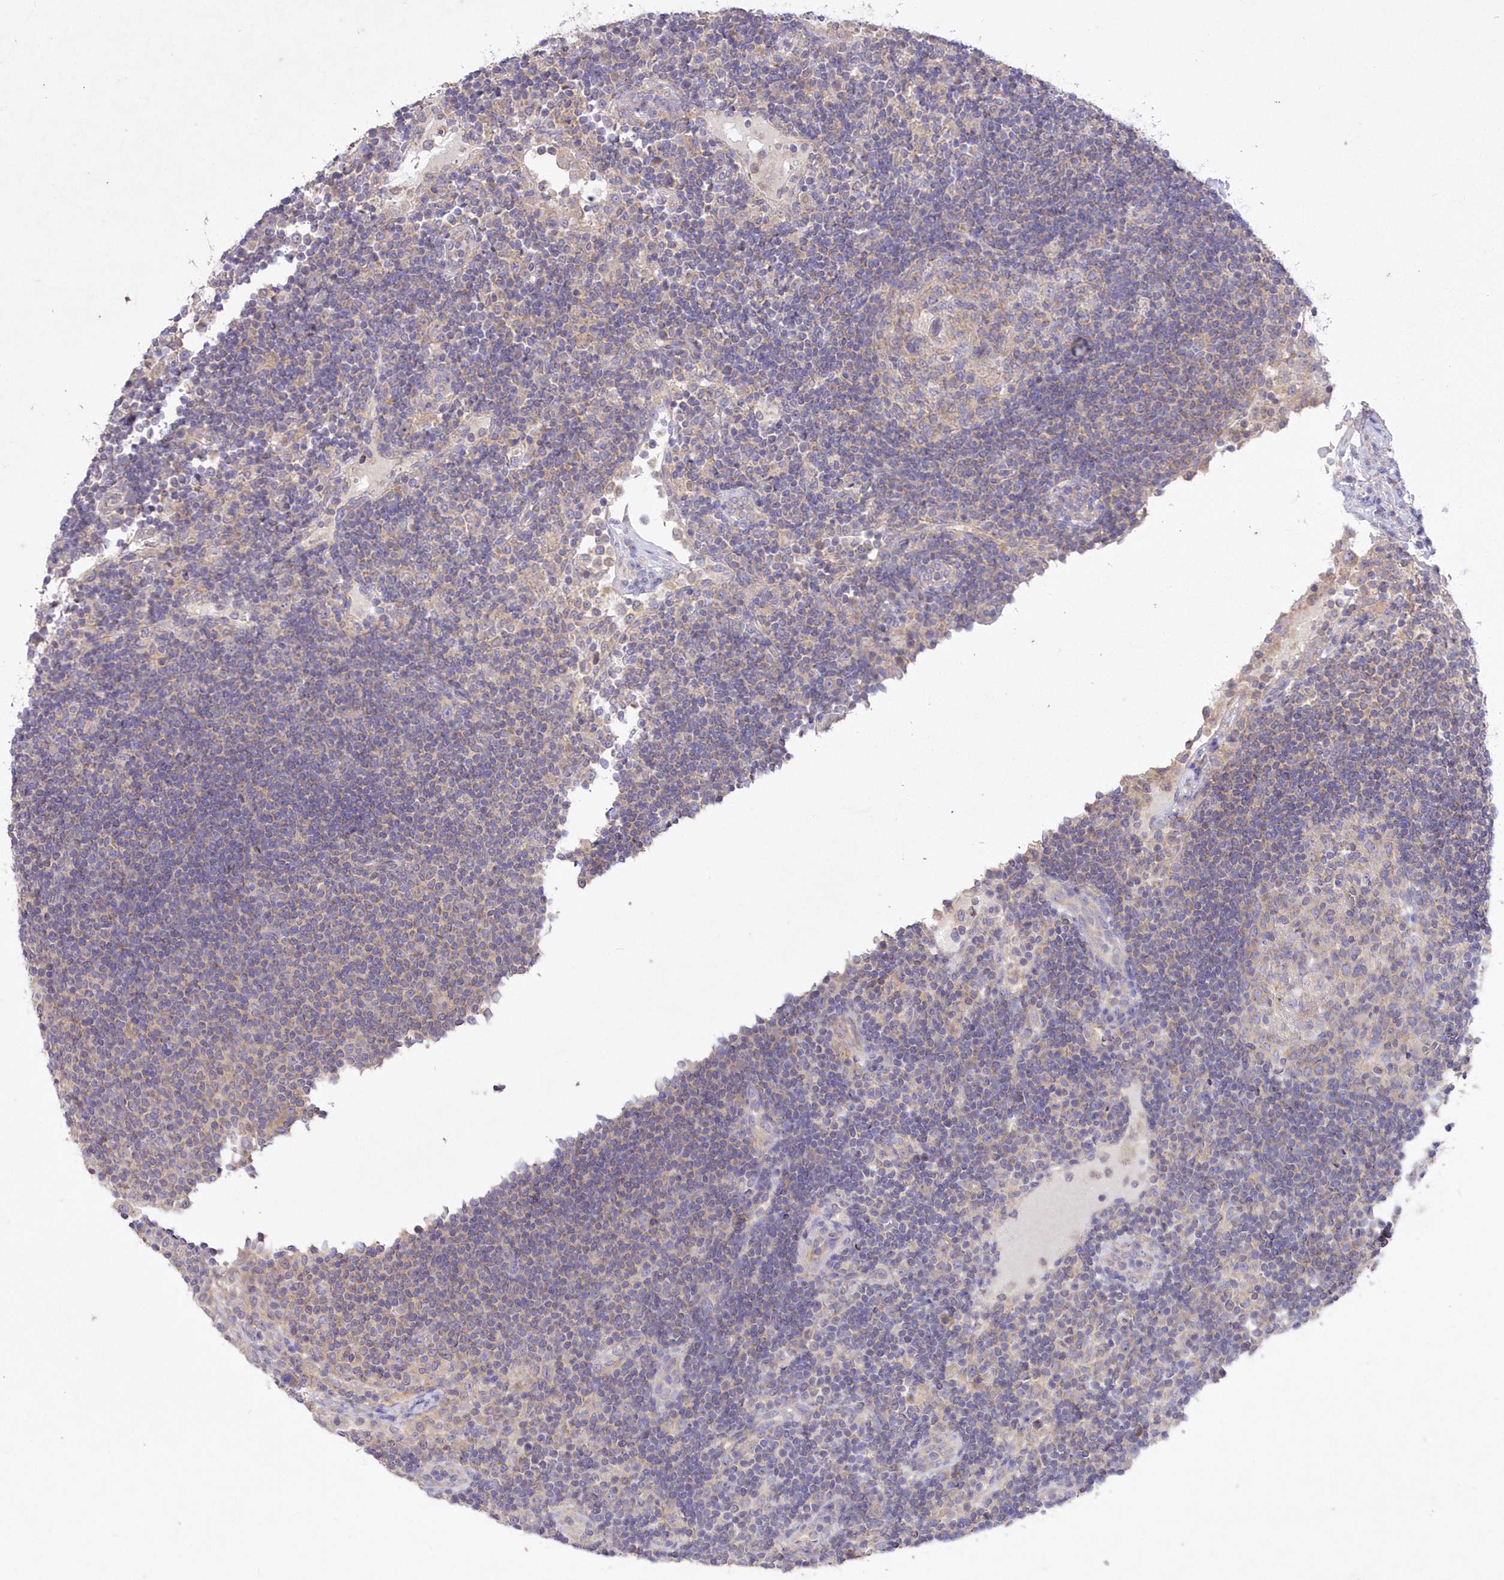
{"staining": {"intensity": "negative", "quantity": "none", "location": "none"}, "tissue": "lymph node", "cell_type": "Germinal center cells", "image_type": "normal", "snomed": [{"axis": "morphology", "description": "Normal tissue, NOS"}, {"axis": "topography", "description": "Lymph node"}], "caption": "Lymph node stained for a protein using immunohistochemistry (IHC) reveals no staining germinal center cells.", "gene": "ITSN2", "patient": {"sex": "female", "age": 53}}